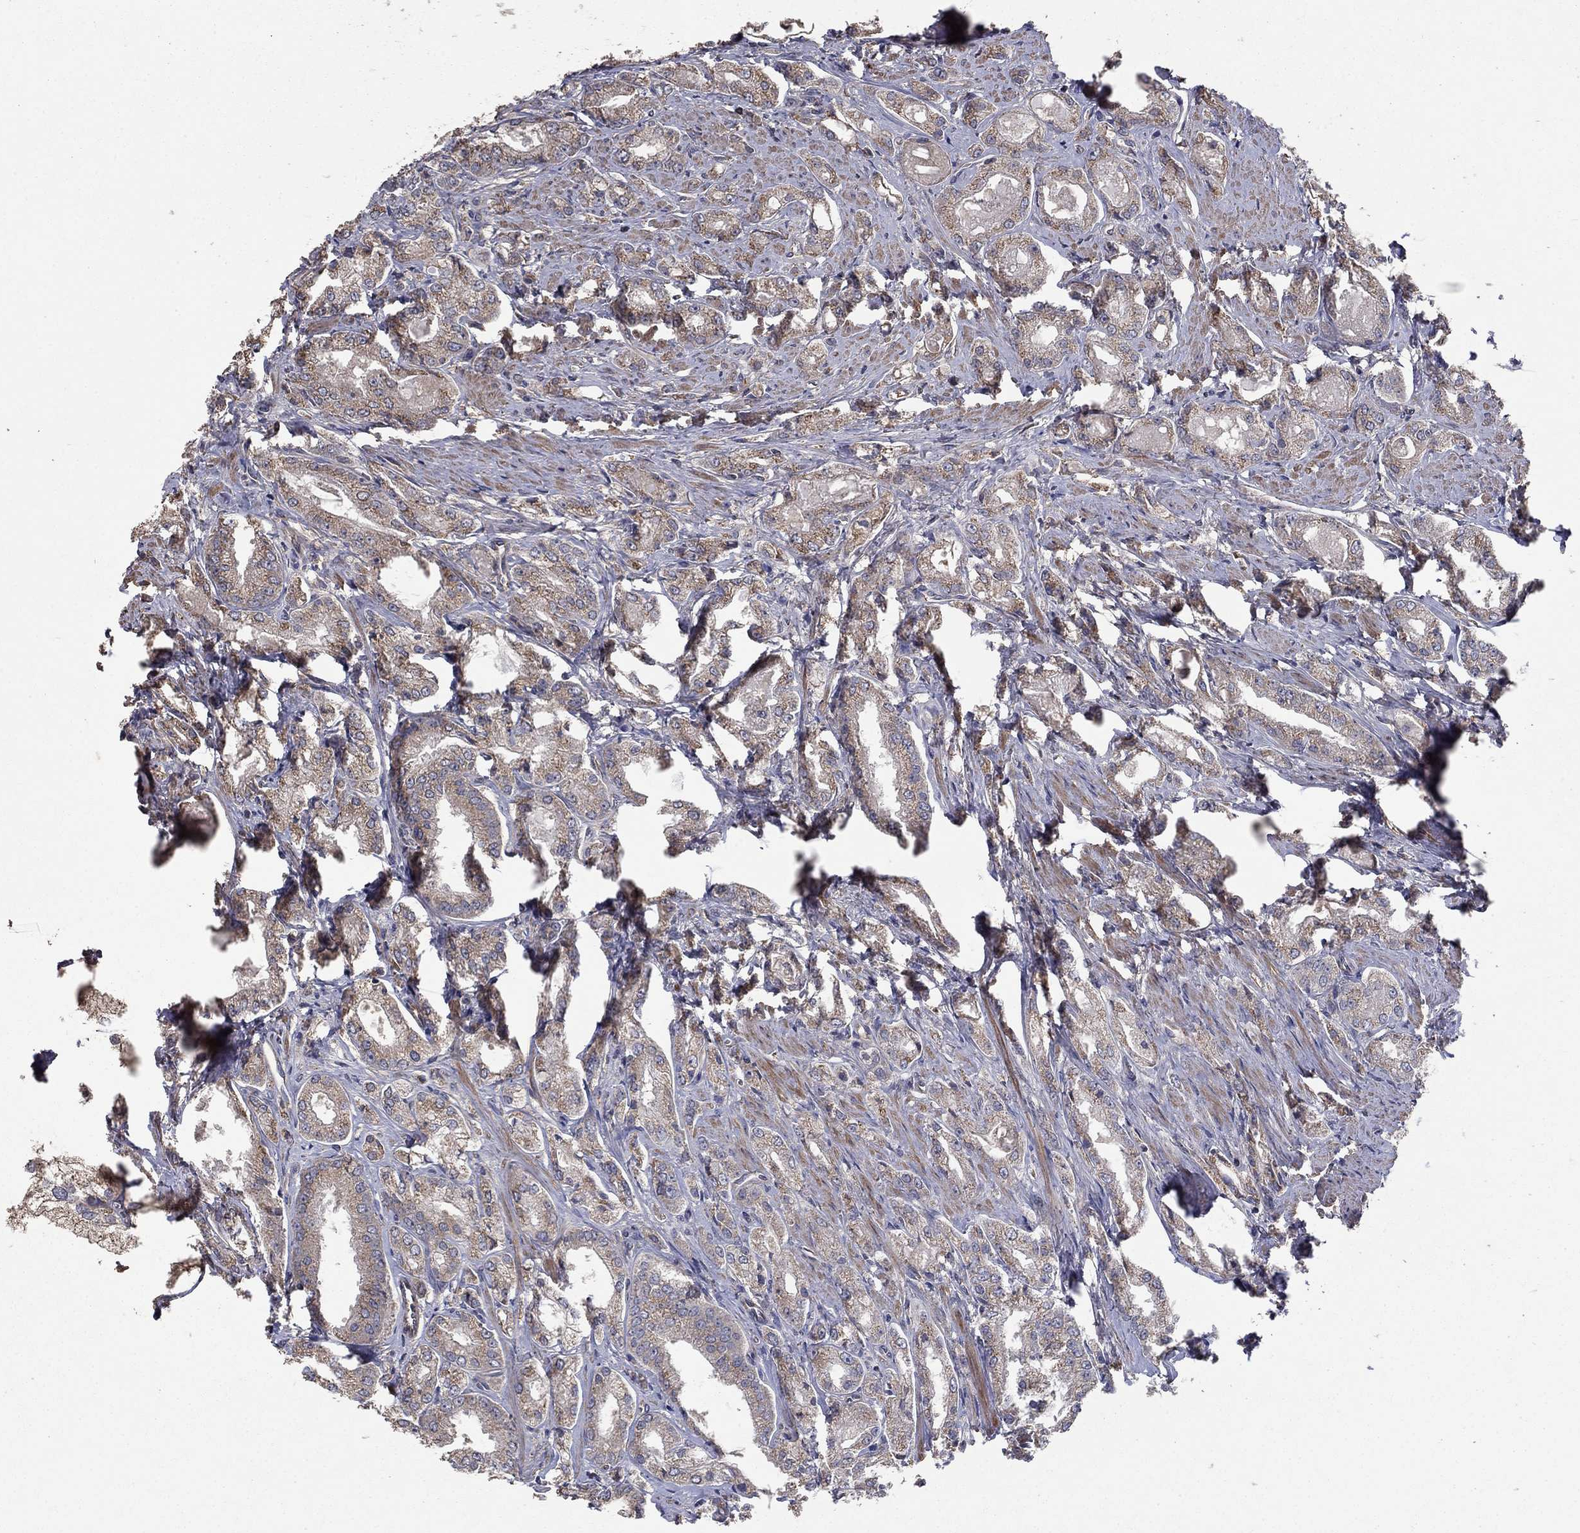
{"staining": {"intensity": "weak", "quantity": "25%-75%", "location": "cytoplasmic/membranous"}, "tissue": "prostate cancer", "cell_type": "Tumor cells", "image_type": "cancer", "snomed": [{"axis": "morphology", "description": "Adenocarcinoma, NOS"}, {"axis": "morphology", "description": "Adenocarcinoma, High grade"}, {"axis": "topography", "description": "Prostate"}], "caption": "Protein staining shows weak cytoplasmic/membranous staining in approximately 25%-75% of tumor cells in prostate adenocarcinoma. (Brightfield microscopy of DAB IHC at high magnification).", "gene": "FLT4", "patient": {"sex": "male", "age": 70}}